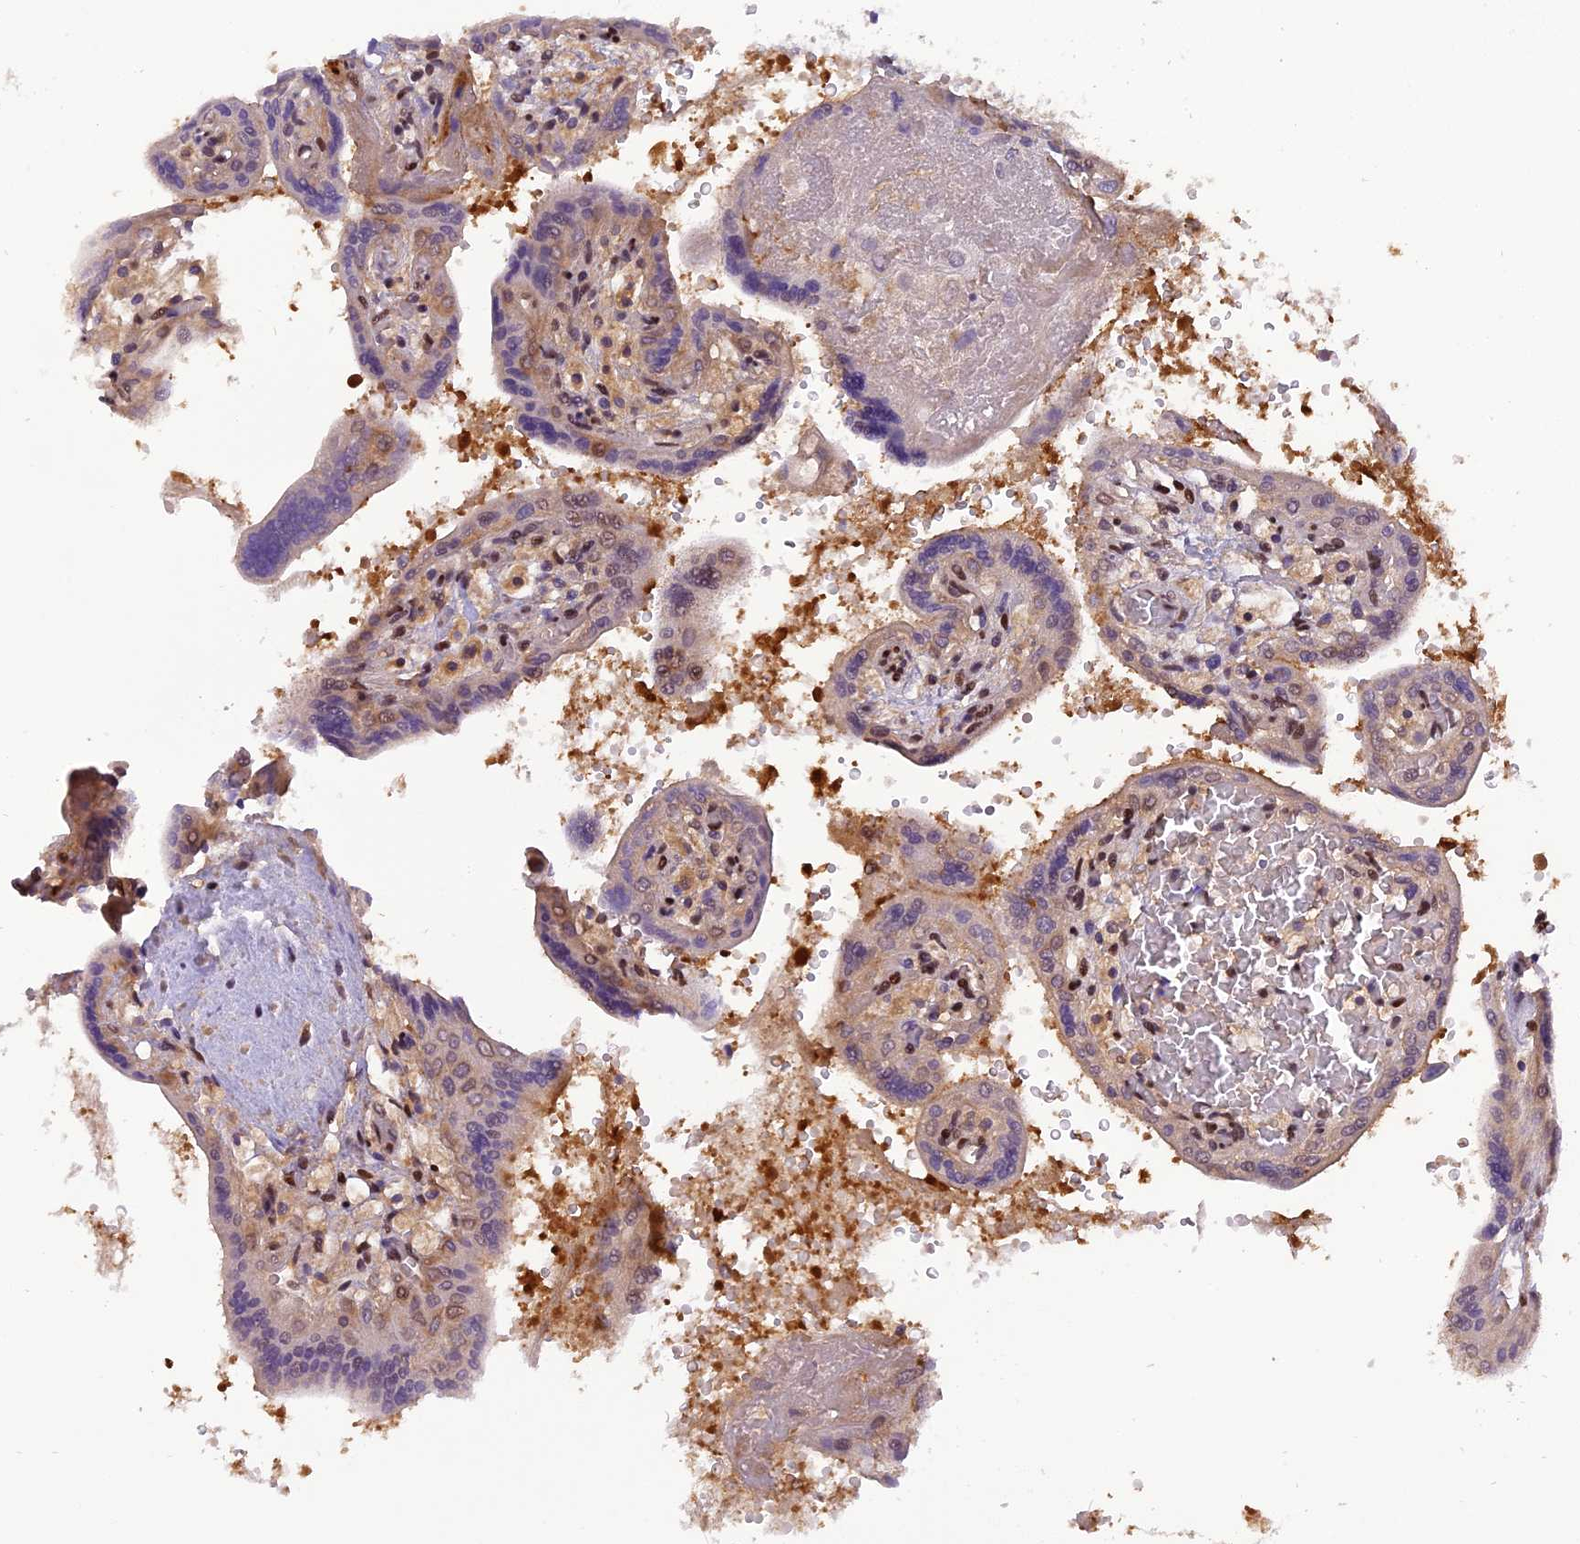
{"staining": {"intensity": "moderate", "quantity": "25%-75%", "location": "nuclear"}, "tissue": "placenta", "cell_type": "Trophoblastic cells", "image_type": "normal", "snomed": [{"axis": "morphology", "description": "Normal tissue, NOS"}, {"axis": "topography", "description": "Placenta"}], "caption": "This micrograph displays benign placenta stained with immunohistochemistry to label a protein in brown. The nuclear of trophoblastic cells show moderate positivity for the protein. Nuclei are counter-stained blue.", "gene": "RABGGTA", "patient": {"sex": "female", "age": 37}}